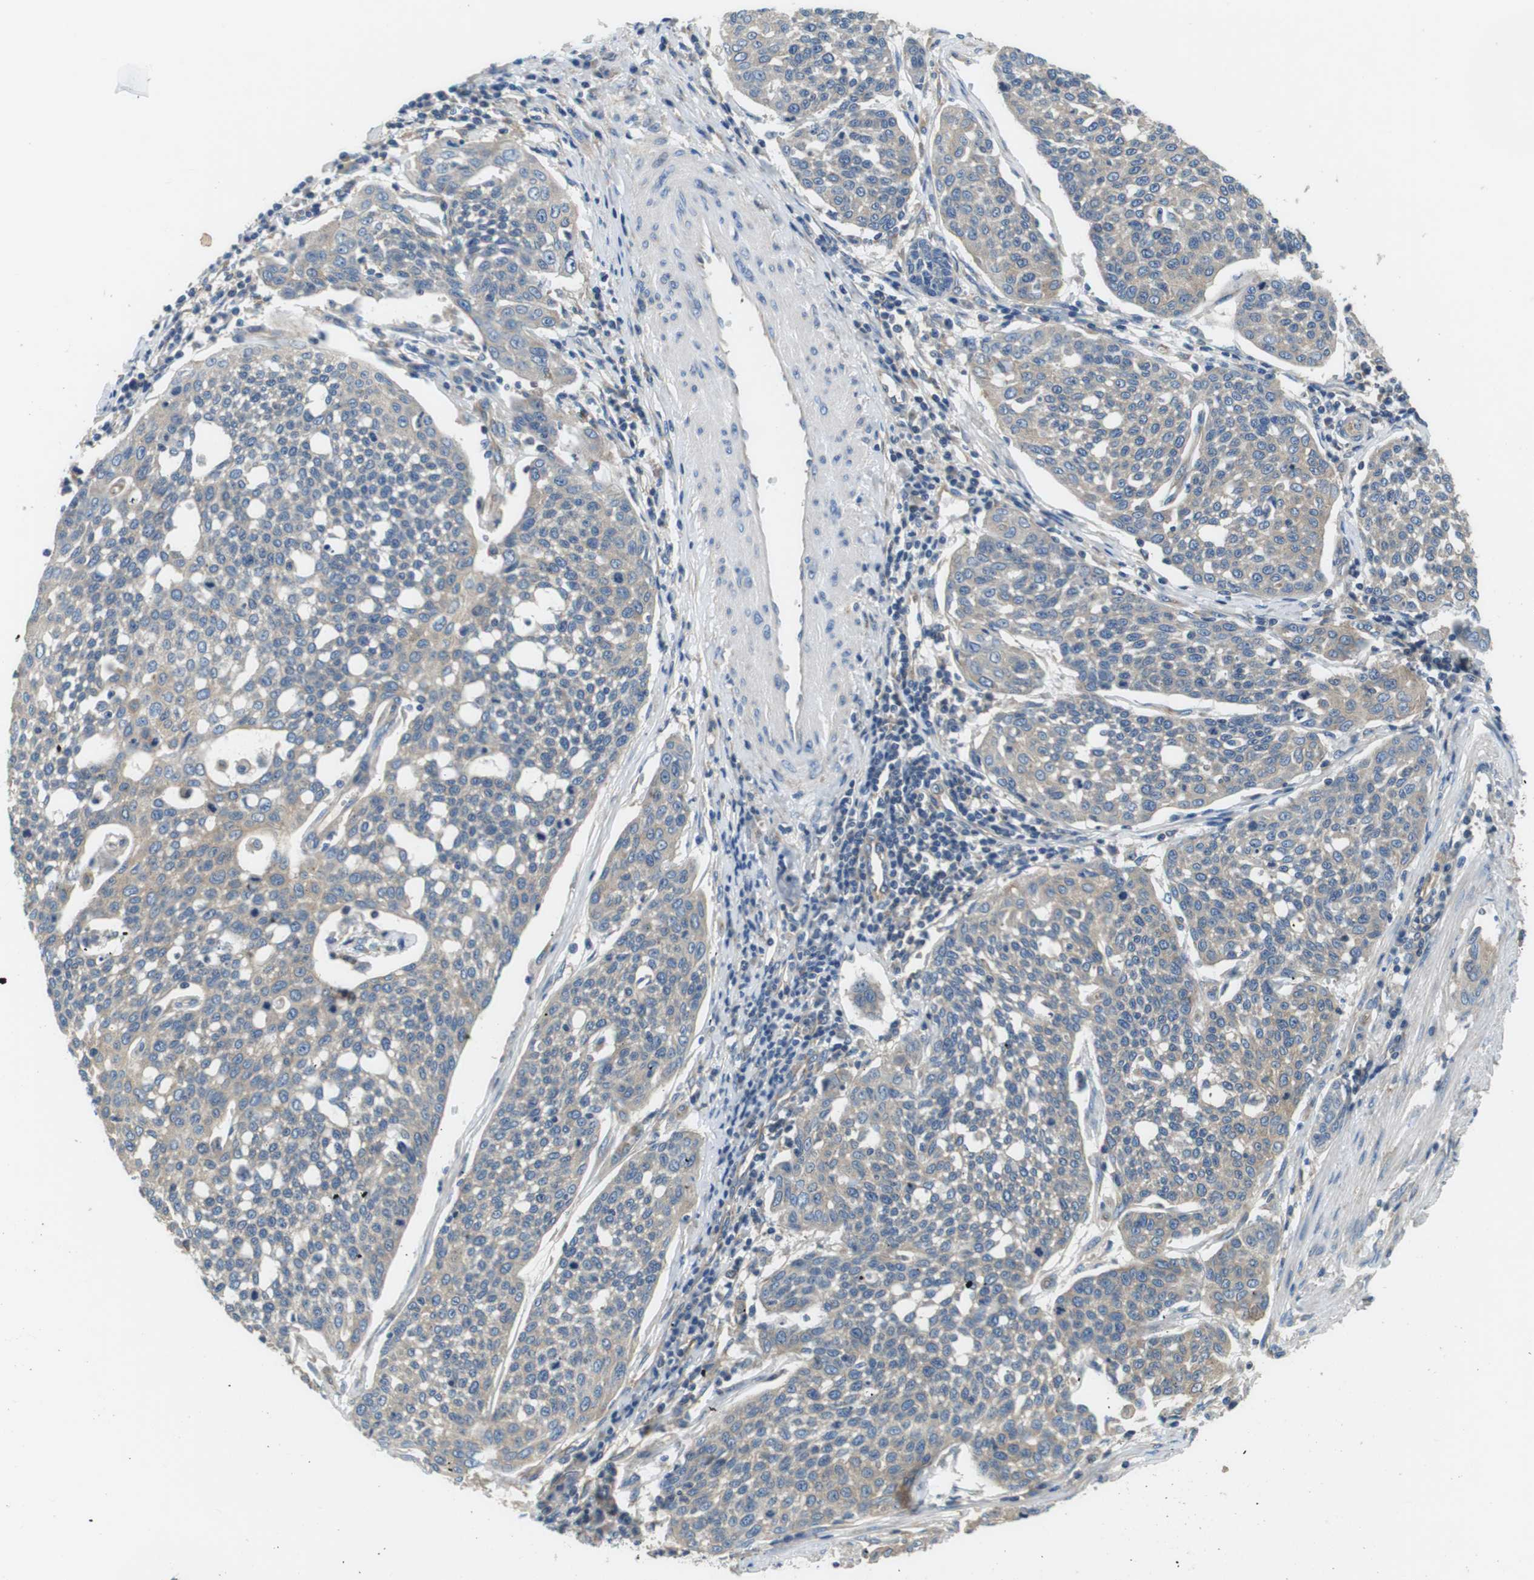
{"staining": {"intensity": "weak", "quantity": ">75%", "location": "cytoplasmic/membranous"}, "tissue": "cervical cancer", "cell_type": "Tumor cells", "image_type": "cancer", "snomed": [{"axis": "morphology", "description": "Squamous cell carcinoma, NOS"}, {"axis": "topography", "description": "Cervix"}], "caption": "Immunohistochemical staining of cervical squamous cell carcinoma shows weak cytoplasmic/membranous protein expression in approximately >75% of tumor cells.", "gene": "DENND4C", "patient": {"sex": "female", "age": 34}}